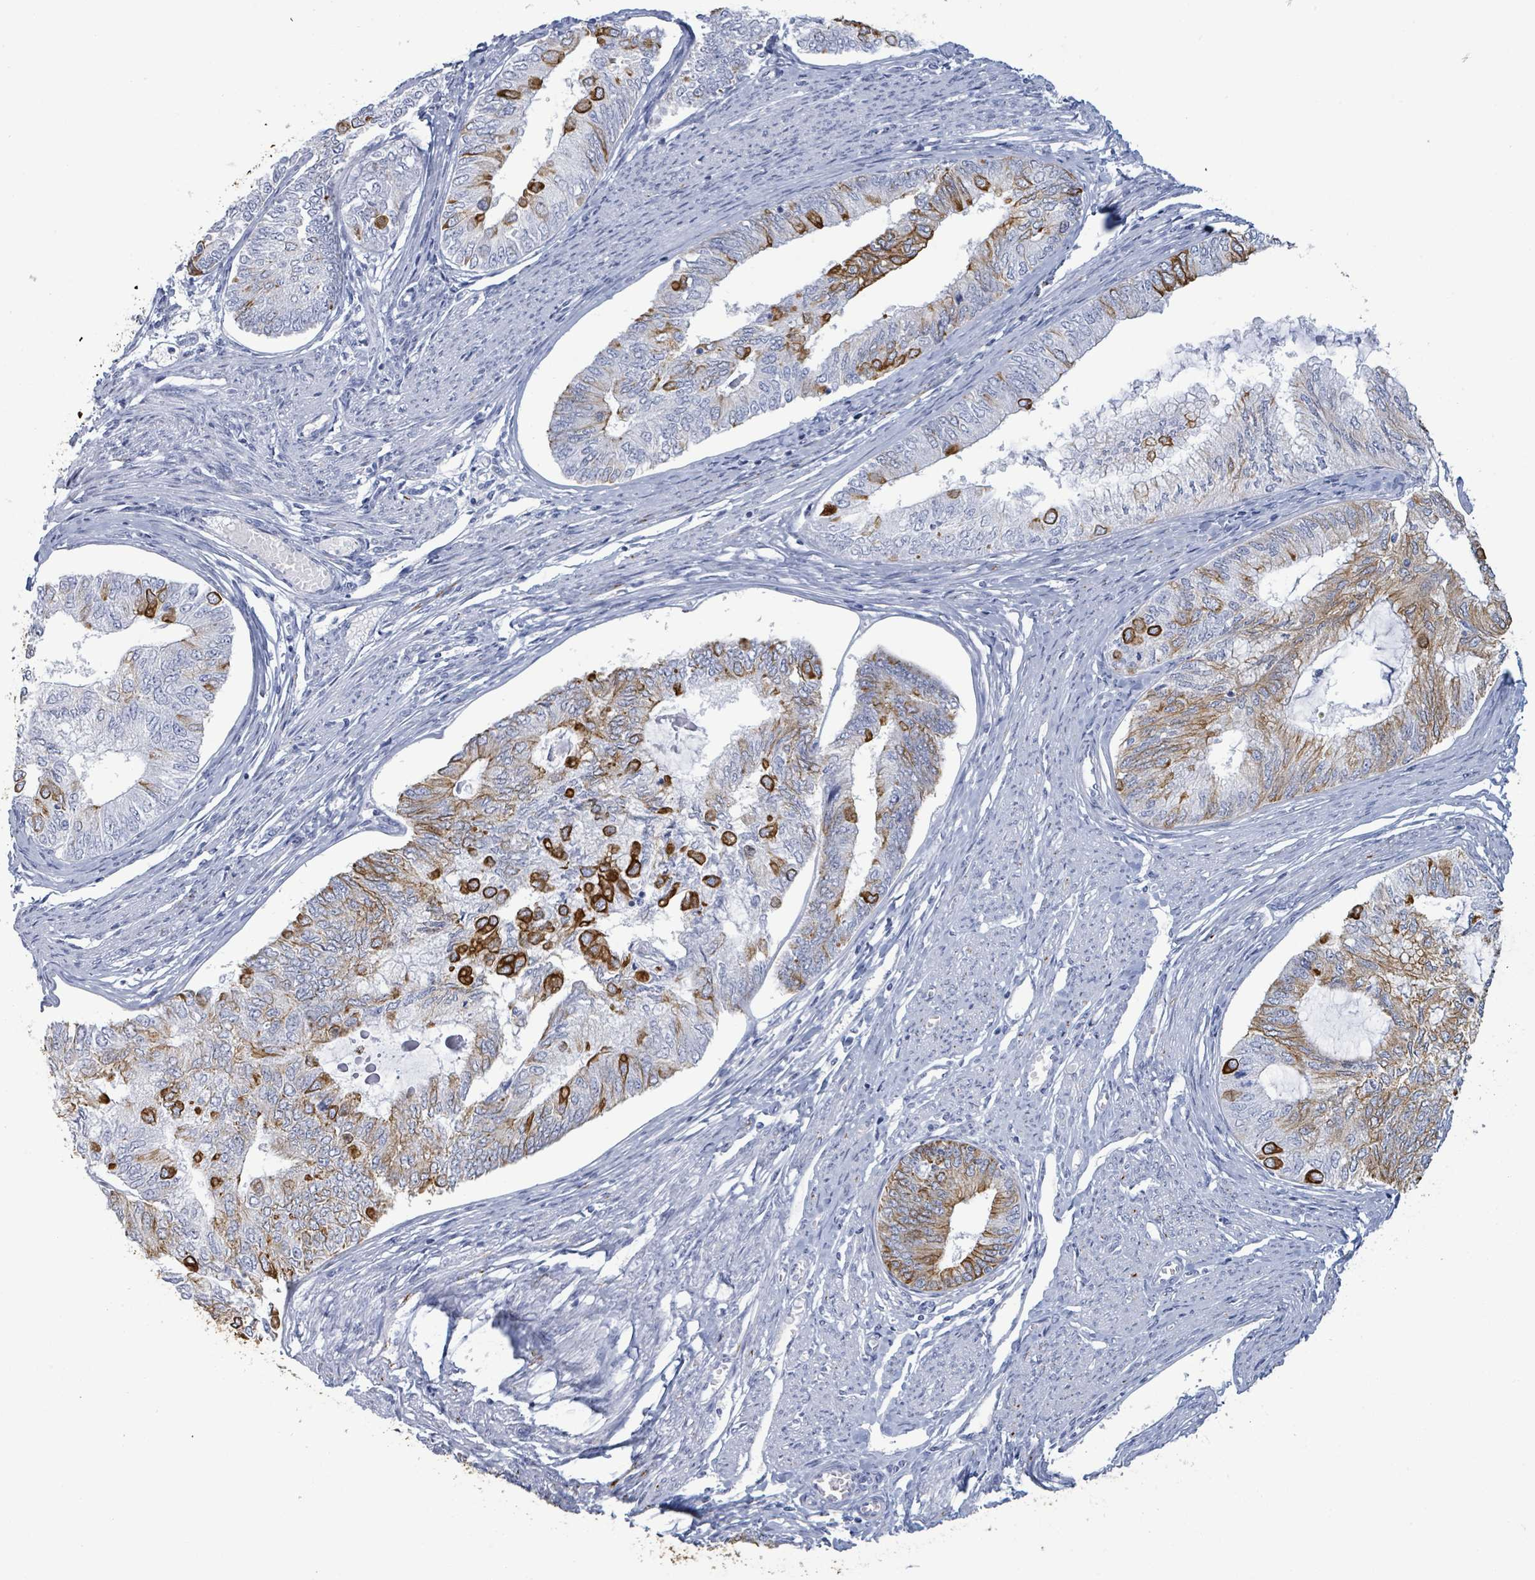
{"staining": {"intensity": "strong", "quantity": "<25%", "location": "cytoplasmic/membranous"}, "tissue": "endometrial cancer", "cell_type": "Tumor cells", "image_type": "cancer", "snomed": [{"axis": "morphology", "description": "Adenocarcinoma, NOS"}, {"axis": "topography", "description": "Endometrium"}], "caption": "Adenocarcinoma (endometrial) stained with a protein marker demonstrates strong staining in tumor cells.", "gene": "KRT8", "patient": {"sex": "female", "age": 68}}